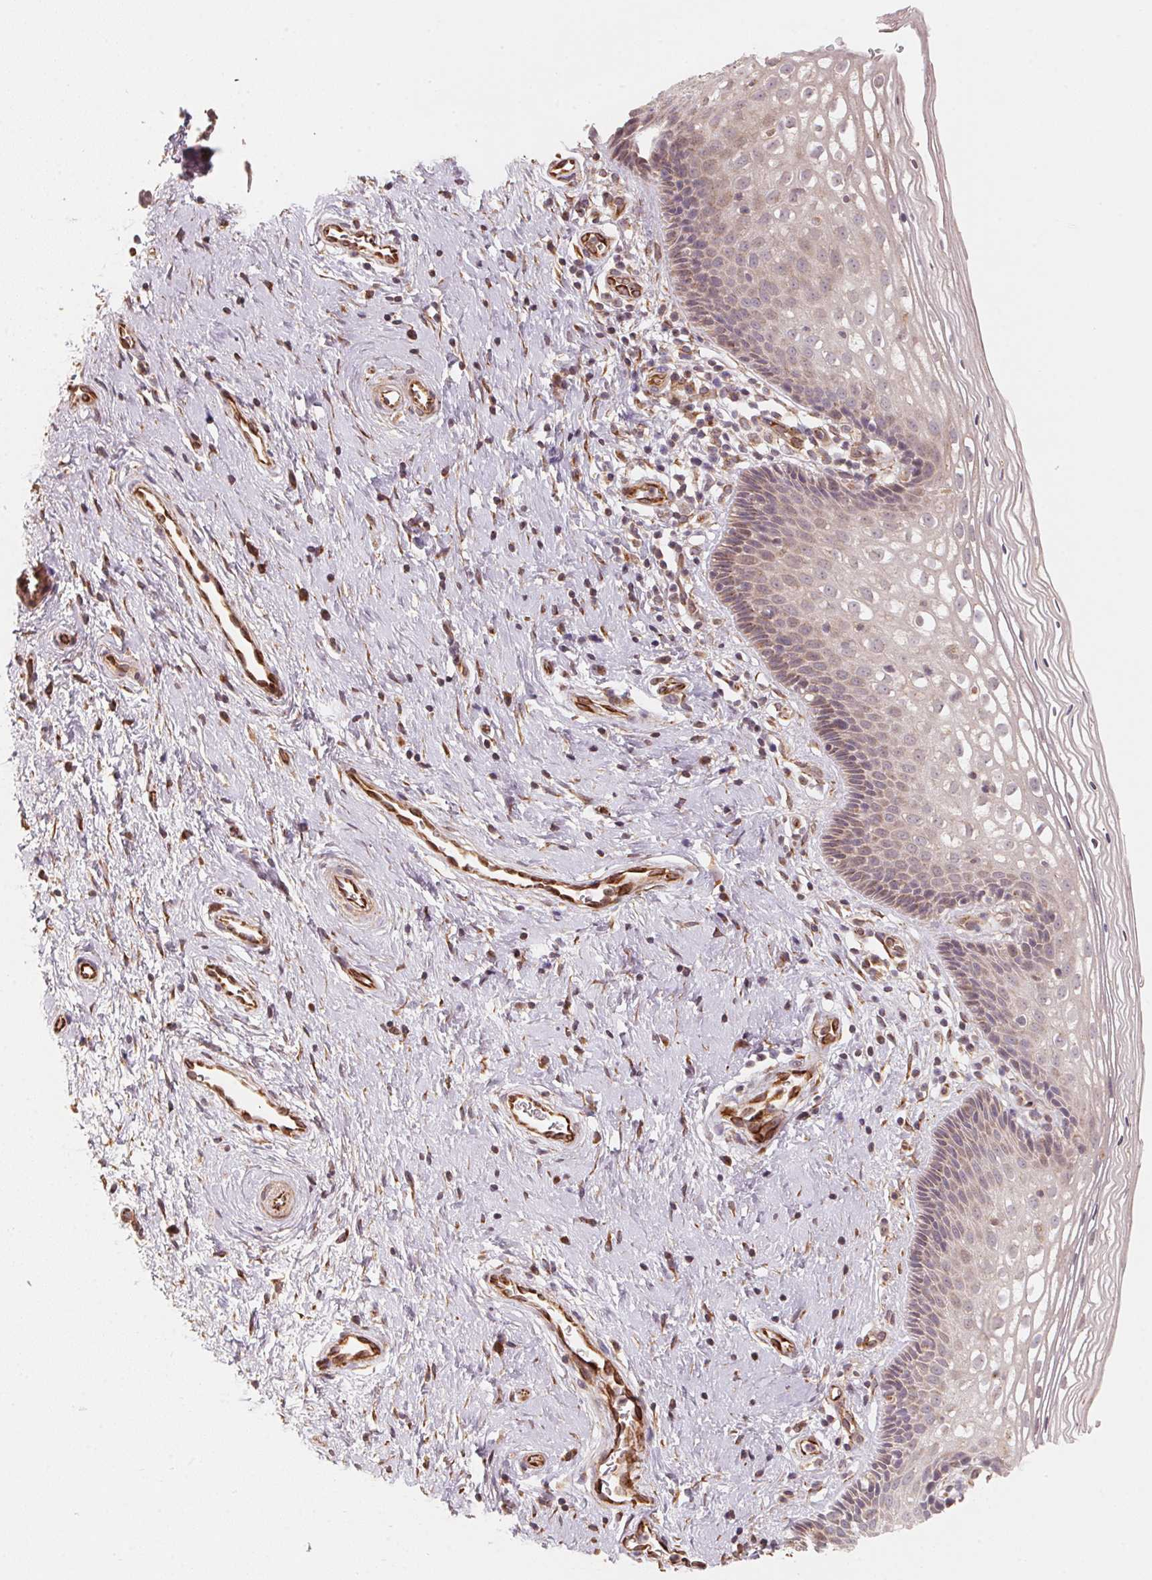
{"staining": {"intensity": "moderate", "quantity": "25%-75%", "location": "cytoplasmic/membranous"}, "tissue": "cervix", "cell_type": "Glandular cells", "image_type": "normal", "snomed": [{"axis": "morphology", "description": "Normal tissue, NOS"}, {"axis": "topography", "description": "Cervix"}], "caption": "IHC of benign cervix shows medium levels of moderate cytoplasmic/membranous expression in approximately 25%-75% of glandular cells. Immunohistochemistry (ihc) stains the protein of interest in brown and the nuclei are stained blue.", "gene": "TSPAN12", "patient": {"sex": "female", "age": 34}}